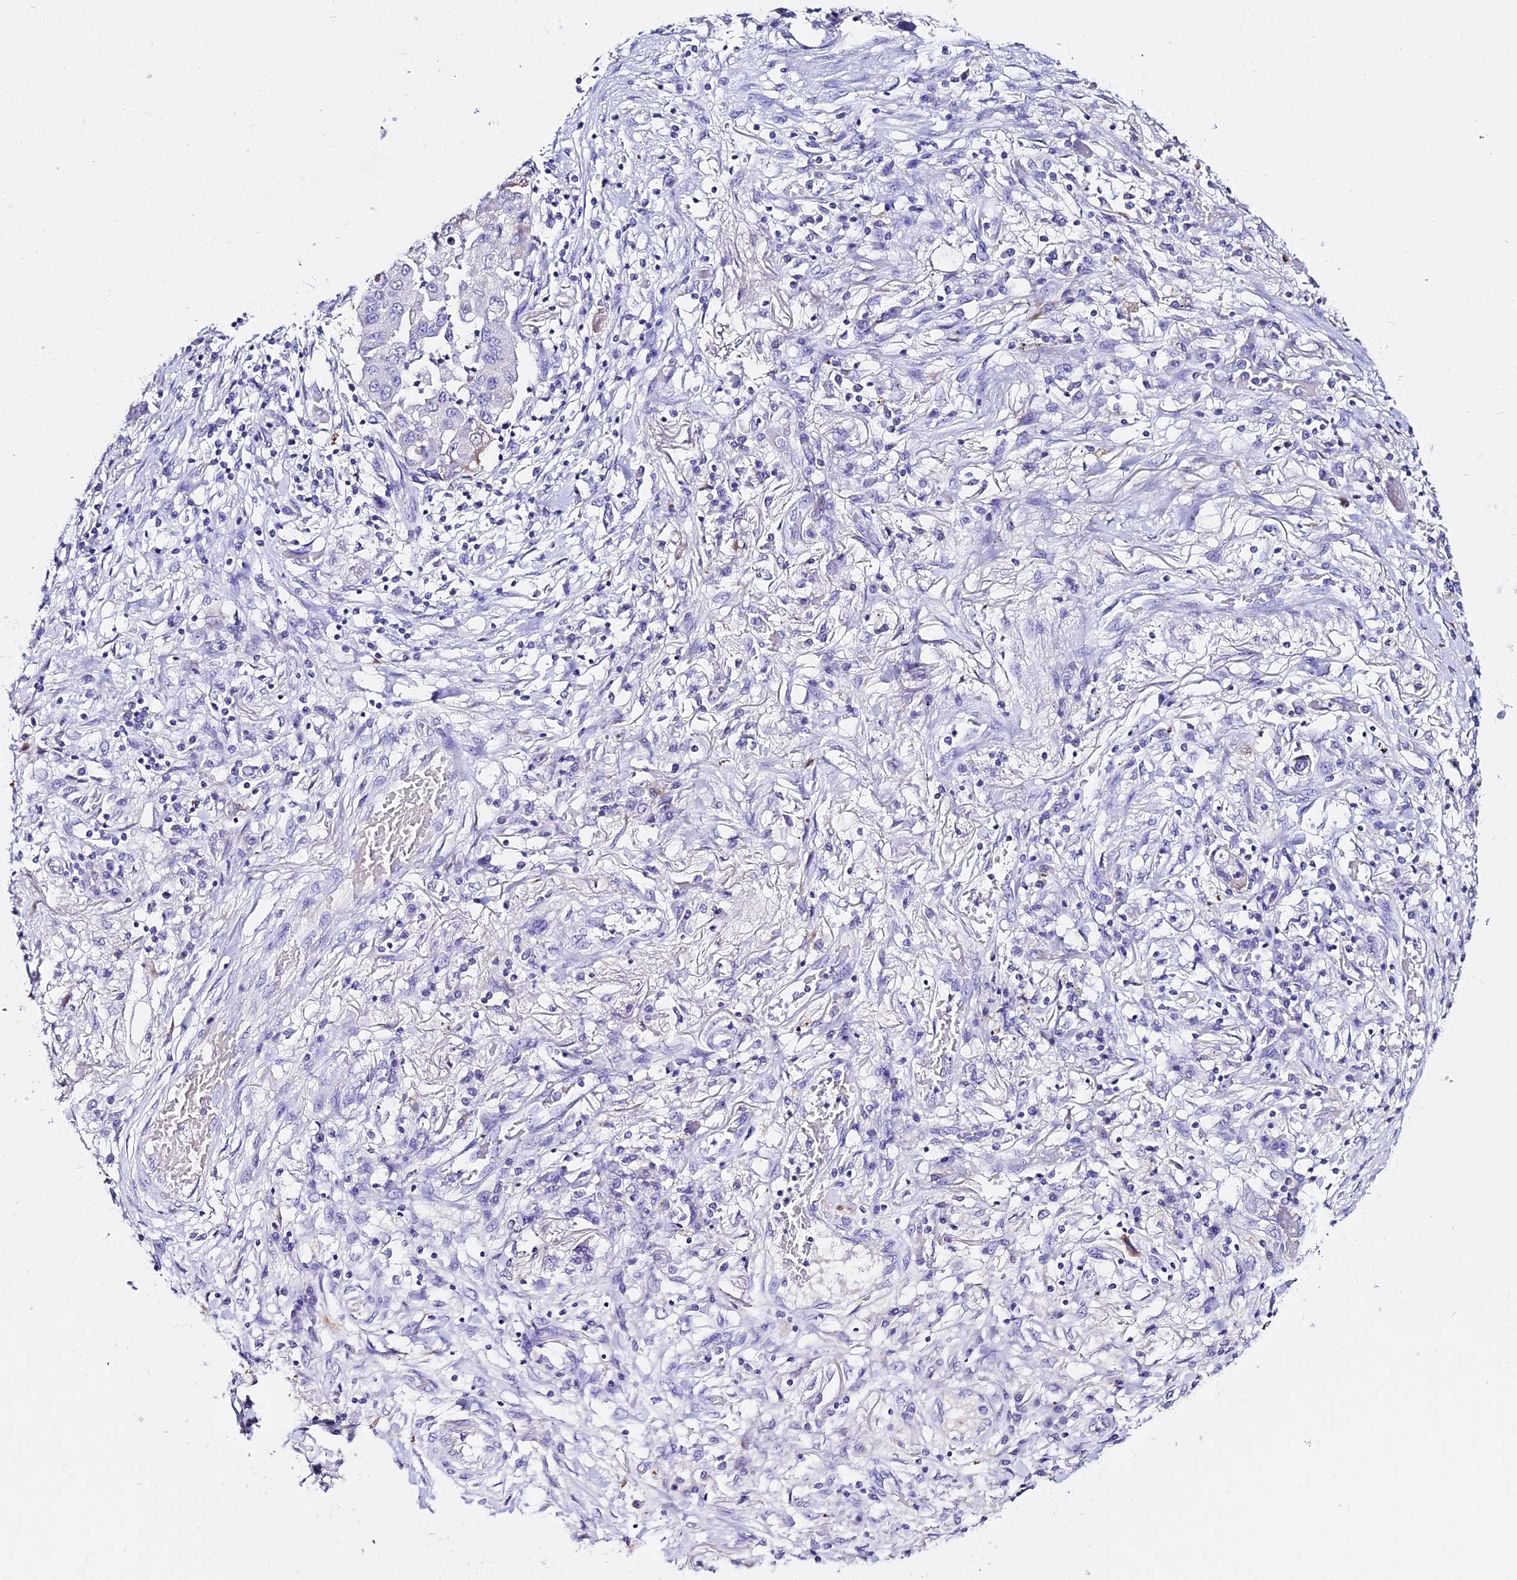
{"staining": {"intensity": "negative", "quantity": "none", "location": "none"}, "tissue": "lung cancer", "cell_type": "Tumor cells", "image_type": "cancer", "snomed": [{"axis": "morphology", "description": "Squamous cell carcinoma, NOS"}, {"axis": "topography", "description": "Lung"}], "caption": "Human lung cancer (squamous cell carcinoma) stained for a protein using immunohistochemistry demonstrates no expression in tumor cells.", "gene": "TUBA3D", "patient": {"sex": "male", "age": 74}}